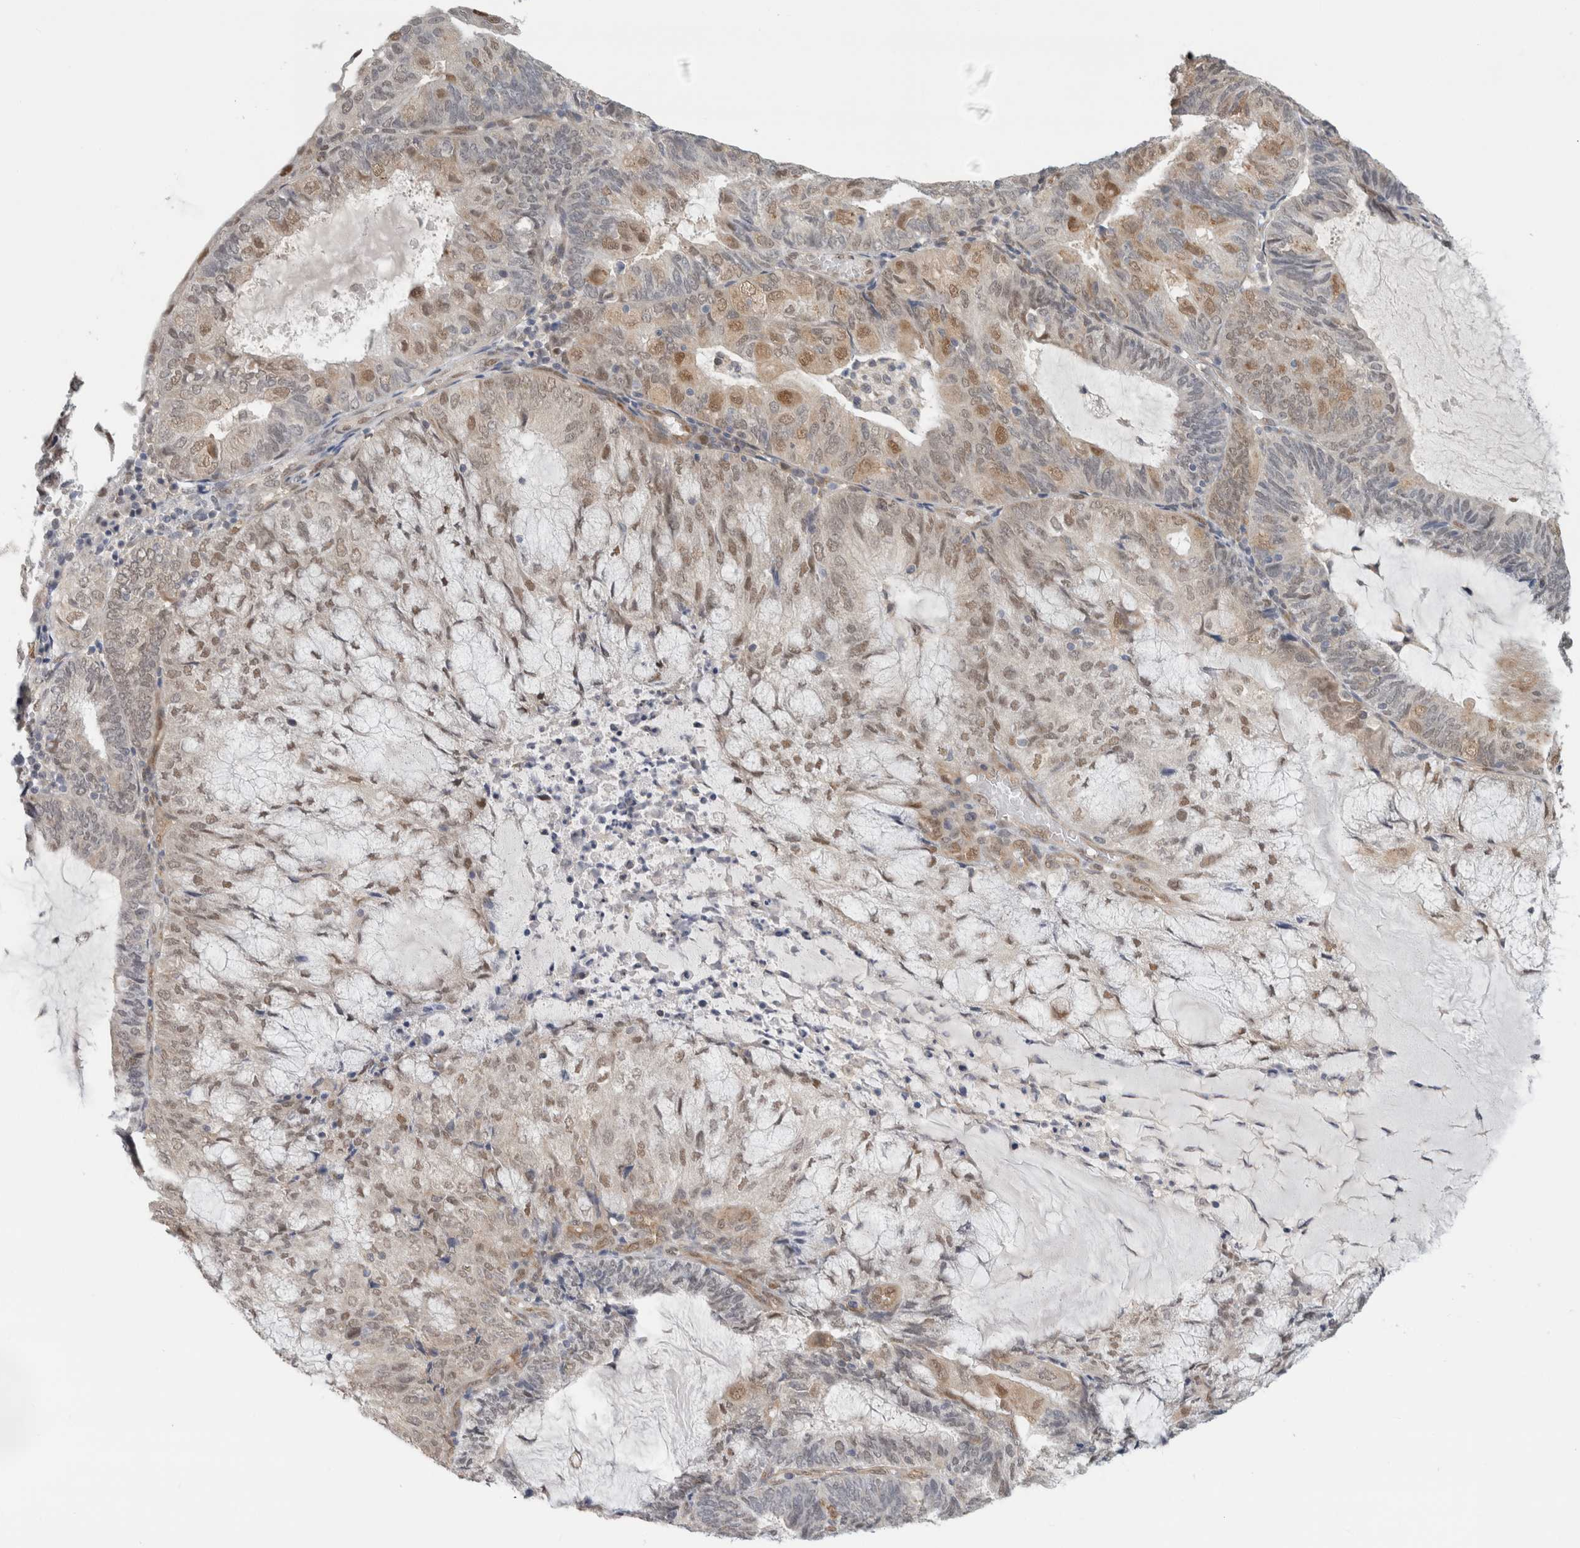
{"staining": {"intensity": "weak", "quantity": "25%-75%", "location": "nuclear"}, "tissue": "endometrial cancer", "cell_type": "Tumor cells", "image_type": "cancer", "snomed": [{"axis": "morphology", "description": "Adenocarcinoma, NOS"}, {"axis": "topography", "description": "Endometrium"}], "caption": "This histopathology image shows endometrial adenocarcinoma stained with immunohistochemistry (IHC) to label a protein in brown. The nuclear of tumor cells show weak positivity for the protein. Nuclei are counter-stained blue.", "gene": "EIF4G3", "patient": {"sex": "female", "age": 81}}